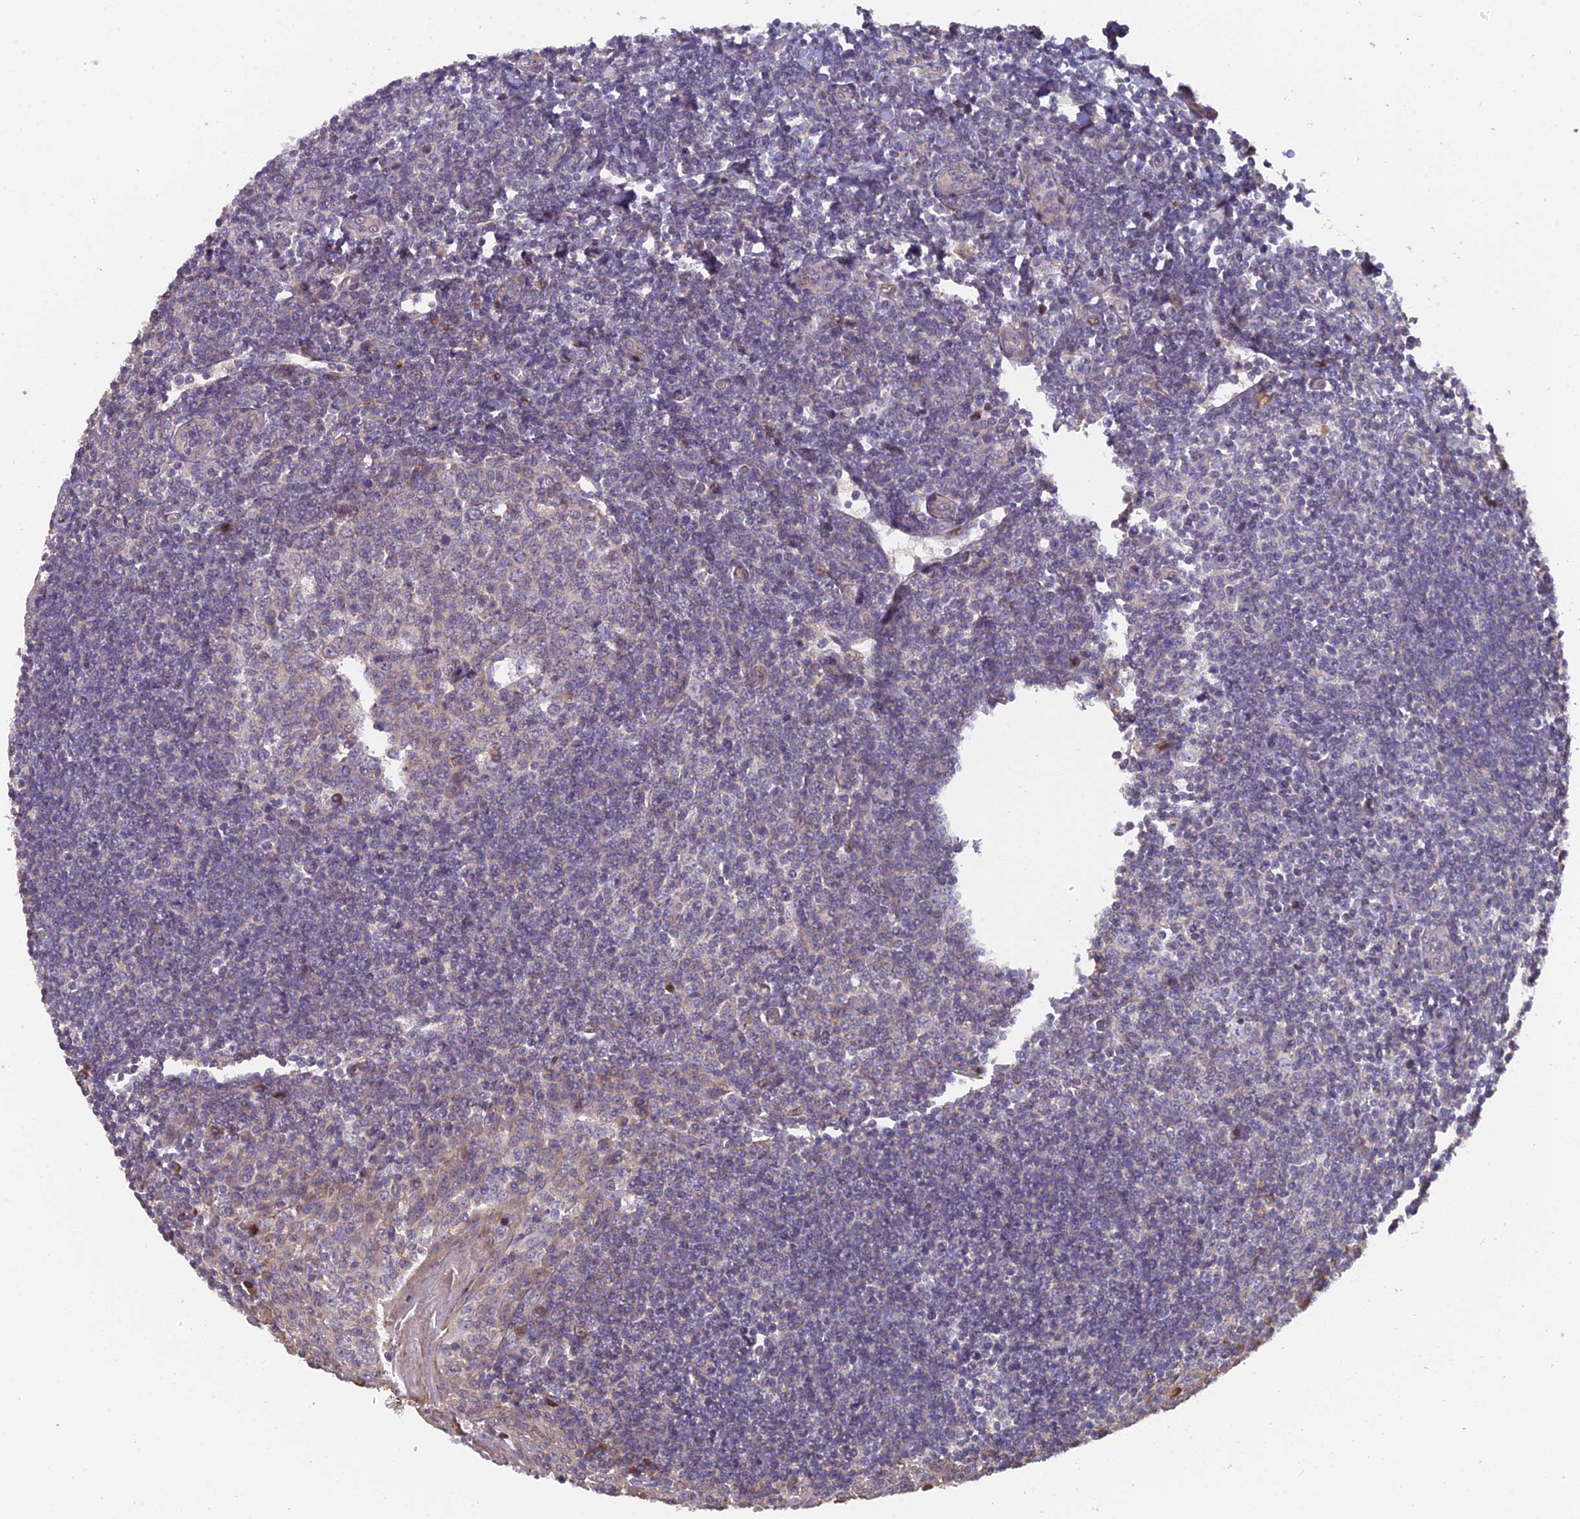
{"staining": {"intensity": "negative", "quantity": "none", "location": "none"}, "tissue": "tonsil", "cell_type": "Germinal center cells", "image_type": "normal", "snomed": [{"axis": "morphology", "description": "Normal tissue, NOS"}, {"axis": "topography", "description": "Tonsil"}], "caption": "Immunohistochemistry micrograph of normal human tonsil stained for a protein (brown), which exhibits no staining in germinal center cells.", "gene": "RAB28", "patient": {"sex": "male", "age": 27}}